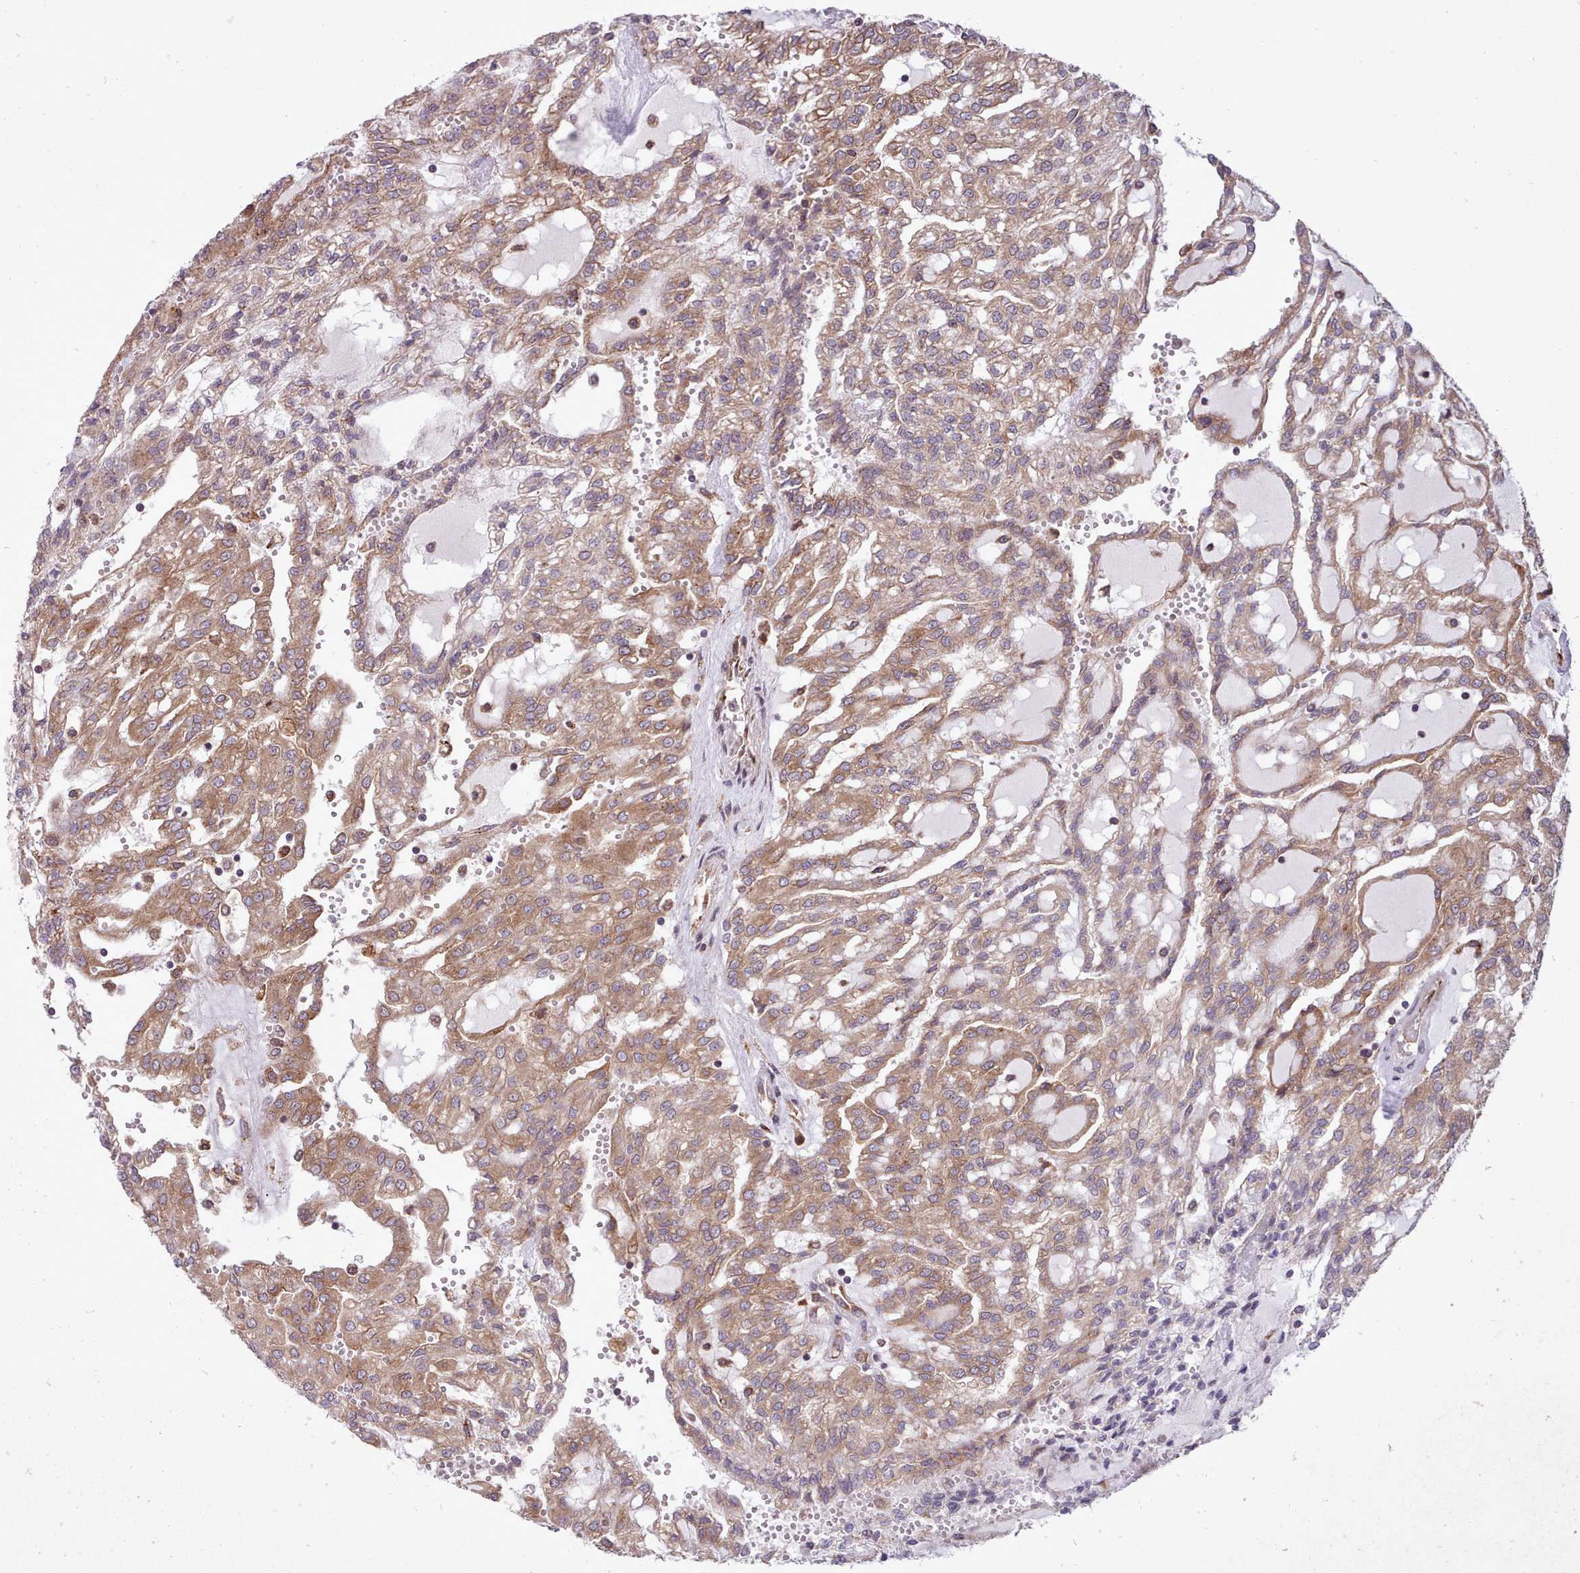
{"staining": {"intensity": "moderate", "quantity": ">75%", "location": "cytoplasmic/membranous"}, "tissue": "renal cancer", "cell_type": "Tumor cells", "image_type": "cancer", "snomed": [{"axis": "morphology", "description": "Adenocarcinoma, NOS"}, {"axis": "topography", "description": "Kidney"}], "caption": "High-magnification brightfield microscopy of adenocarcinoma (renal) stained with DAB (brown) and counterstained with hematoxylin (blue). tumor cells exhibit moderate cytoplasmic/membranous positivity is appreciated in about>75% of cells. (Brightfield microscopy of DAB IHC at high magnification).", "gene": "TTLL3", "patient": {"sex": "male", "age": 63}}